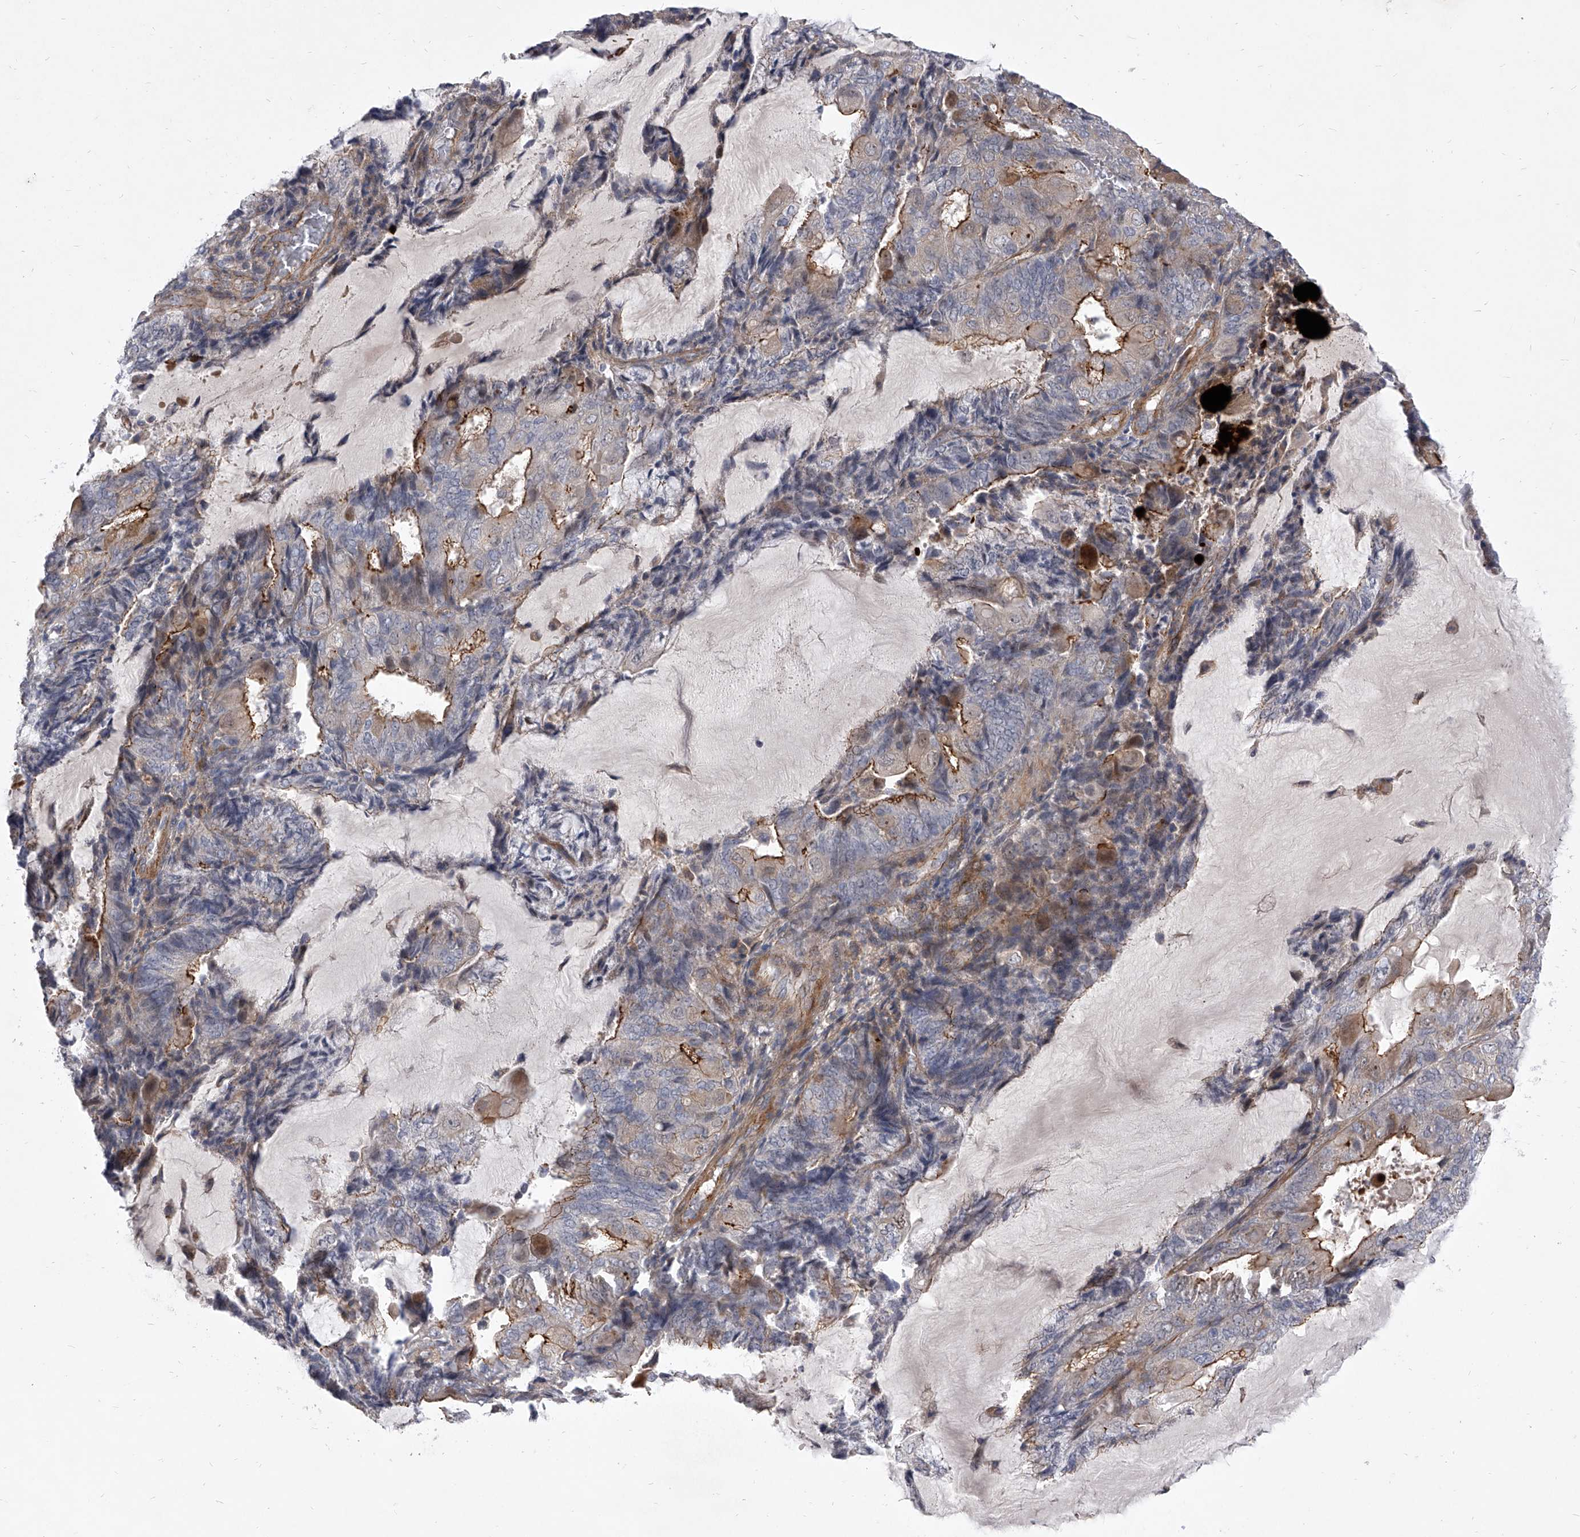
{"staining": {"intensity": "moderate", "quantity": "<25%", "location": "cytoplasmic/membranous"}, "tissue": "endometrial cancer", "cell_type": "Tumor cells", "image_type": "cancer", "snomed": [{"axis": "morphology", "description": "Adenocarcinoma, NOS"}, {"axis": "topography", "description": "Endometrium"}], "caption": "IHC of human endometrial adenocarcinoma displays low levels of moderate cytoplasmic/membranous staining in about <25% of tumor cells.", "gene": "MINDY4", "patient": {"sex": "female", "age": 81}}